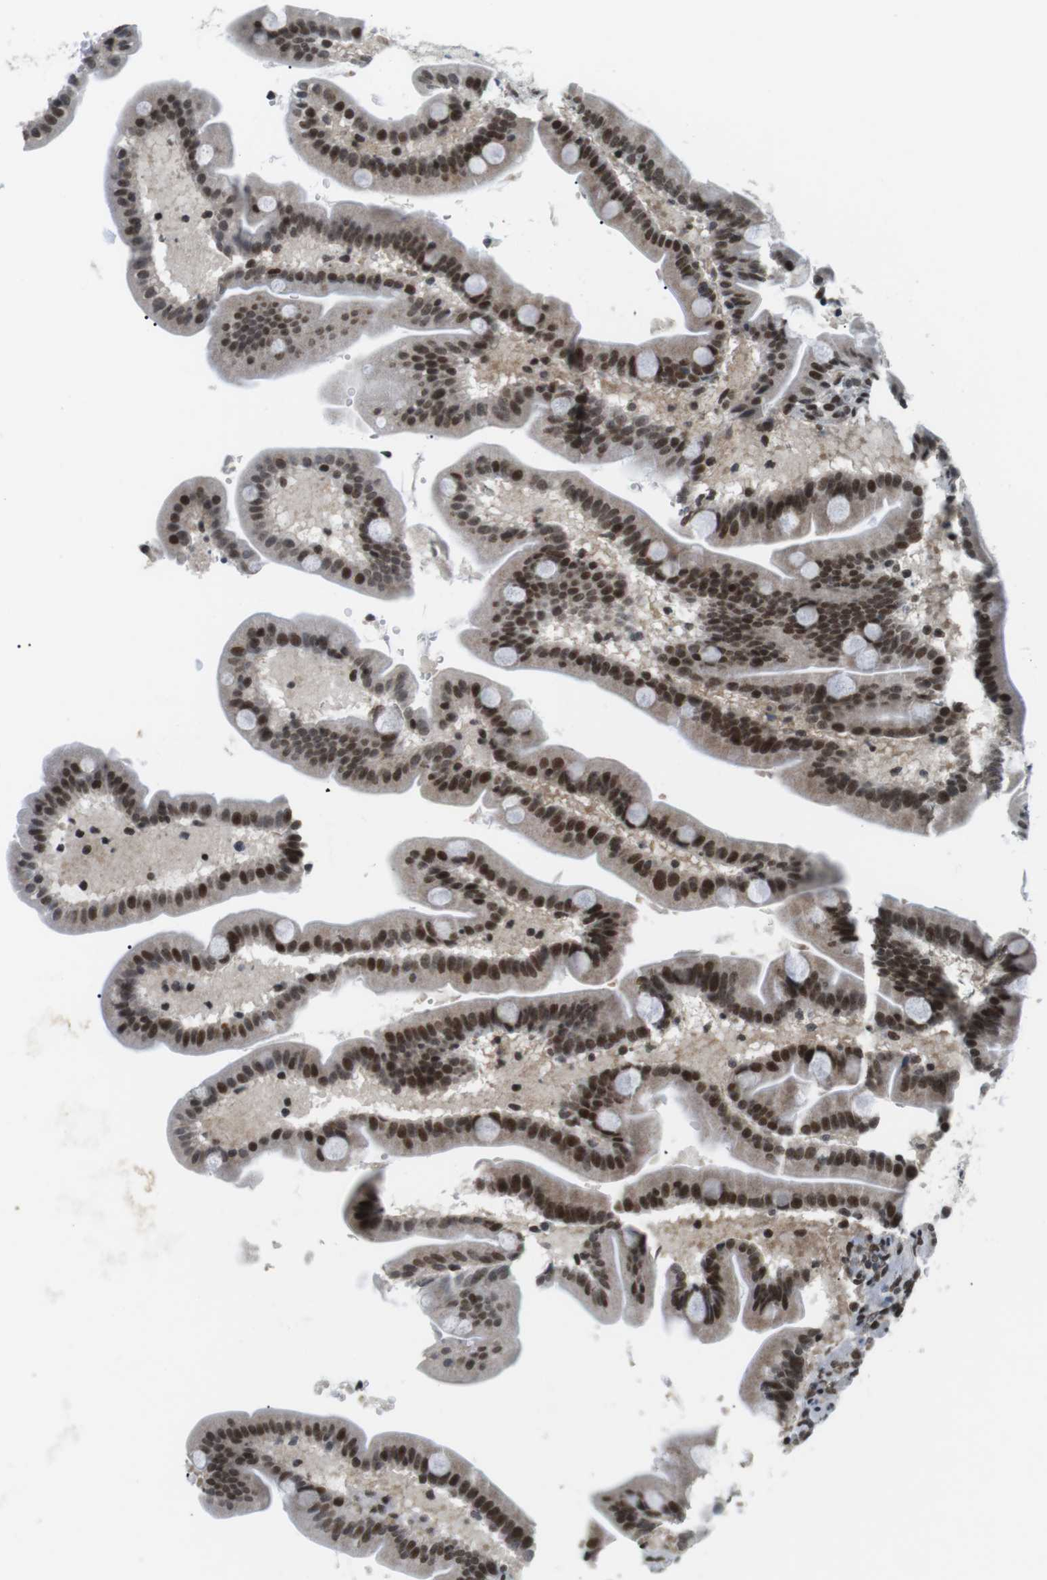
{"staining": {"intensity": "strong", "quantity": ">75%", "location": "cytoplasmic/membranous,nuclear"}, "tissue": "duodenum", "cell_type": "Glandular cells", "image_type": "normal", "snomed": [{"axis": "morphology", "description": "Normal tissue, NOS"}, {"axis": "topography", "description": "Duodenum"}], "caption": "Duodenum stained with DAB immunohistochemistry (IHC) demonstrates high levels of strong cytoplasmic/membranous,nuclear positivity in approximately >75% of glandular cells.", "gene": "CDC27", "patient": {"sex": "male", "age": 54}}